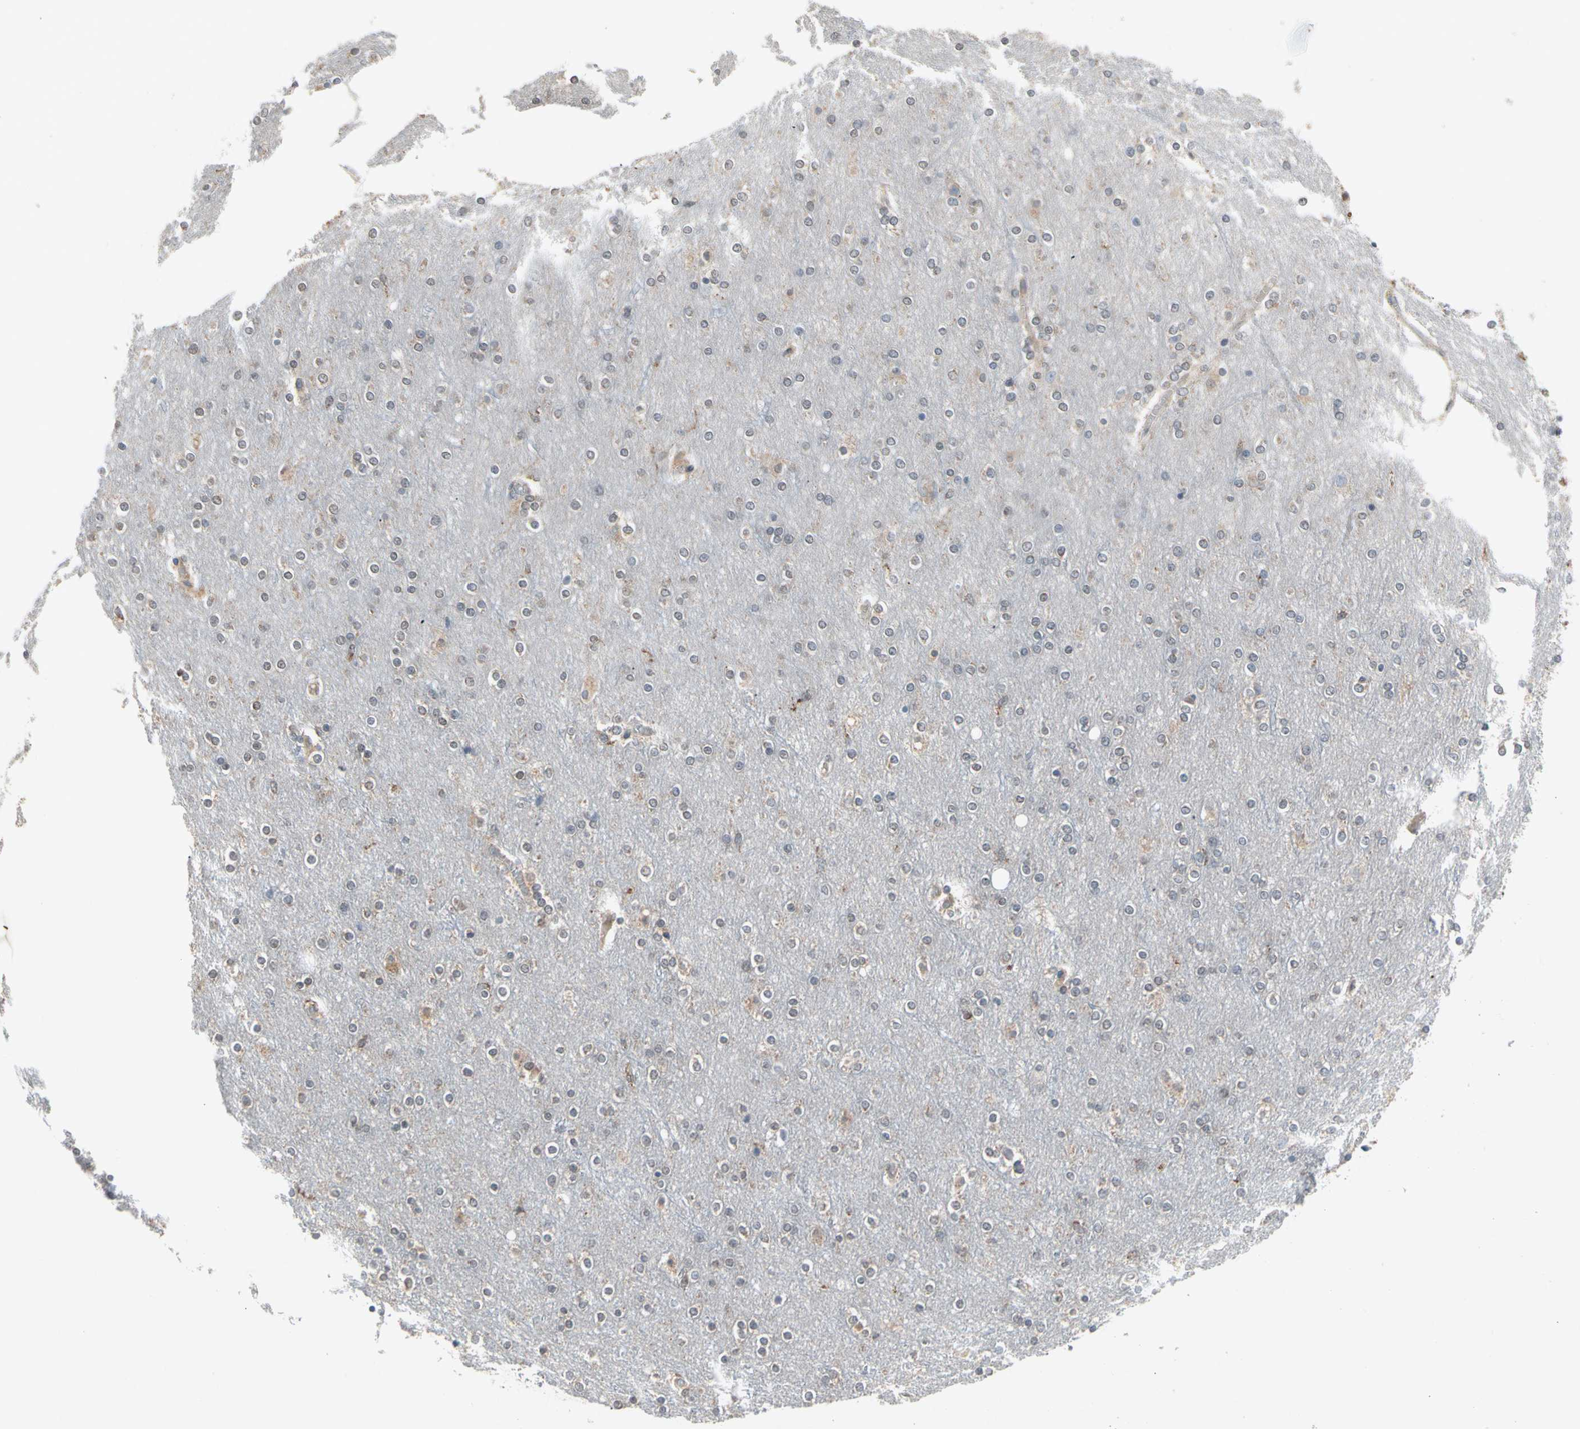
{"staining": {"intensity": "negative", "quantity": "none", "location": "none"}, "tissue": "cerebral cortex", "cell_type": "Endothelial cells", "image_type": "normal", "snomed": [{"axis": "morphology", "description": "Normal tissue, NOS"}, {"axis": "topography", "description": "Cerebral cortex"}], "caption": "A micrograph of human cerebral cortex is negative for staining in endothelial cells. The staining was performed using DAB to visualize the protein expression in brown, while the nuclei were stained in blue with hematoxylin (Magnification: 20x).", "gene": "MTHFS", "patient": {"sex": "female", "age": 54}}